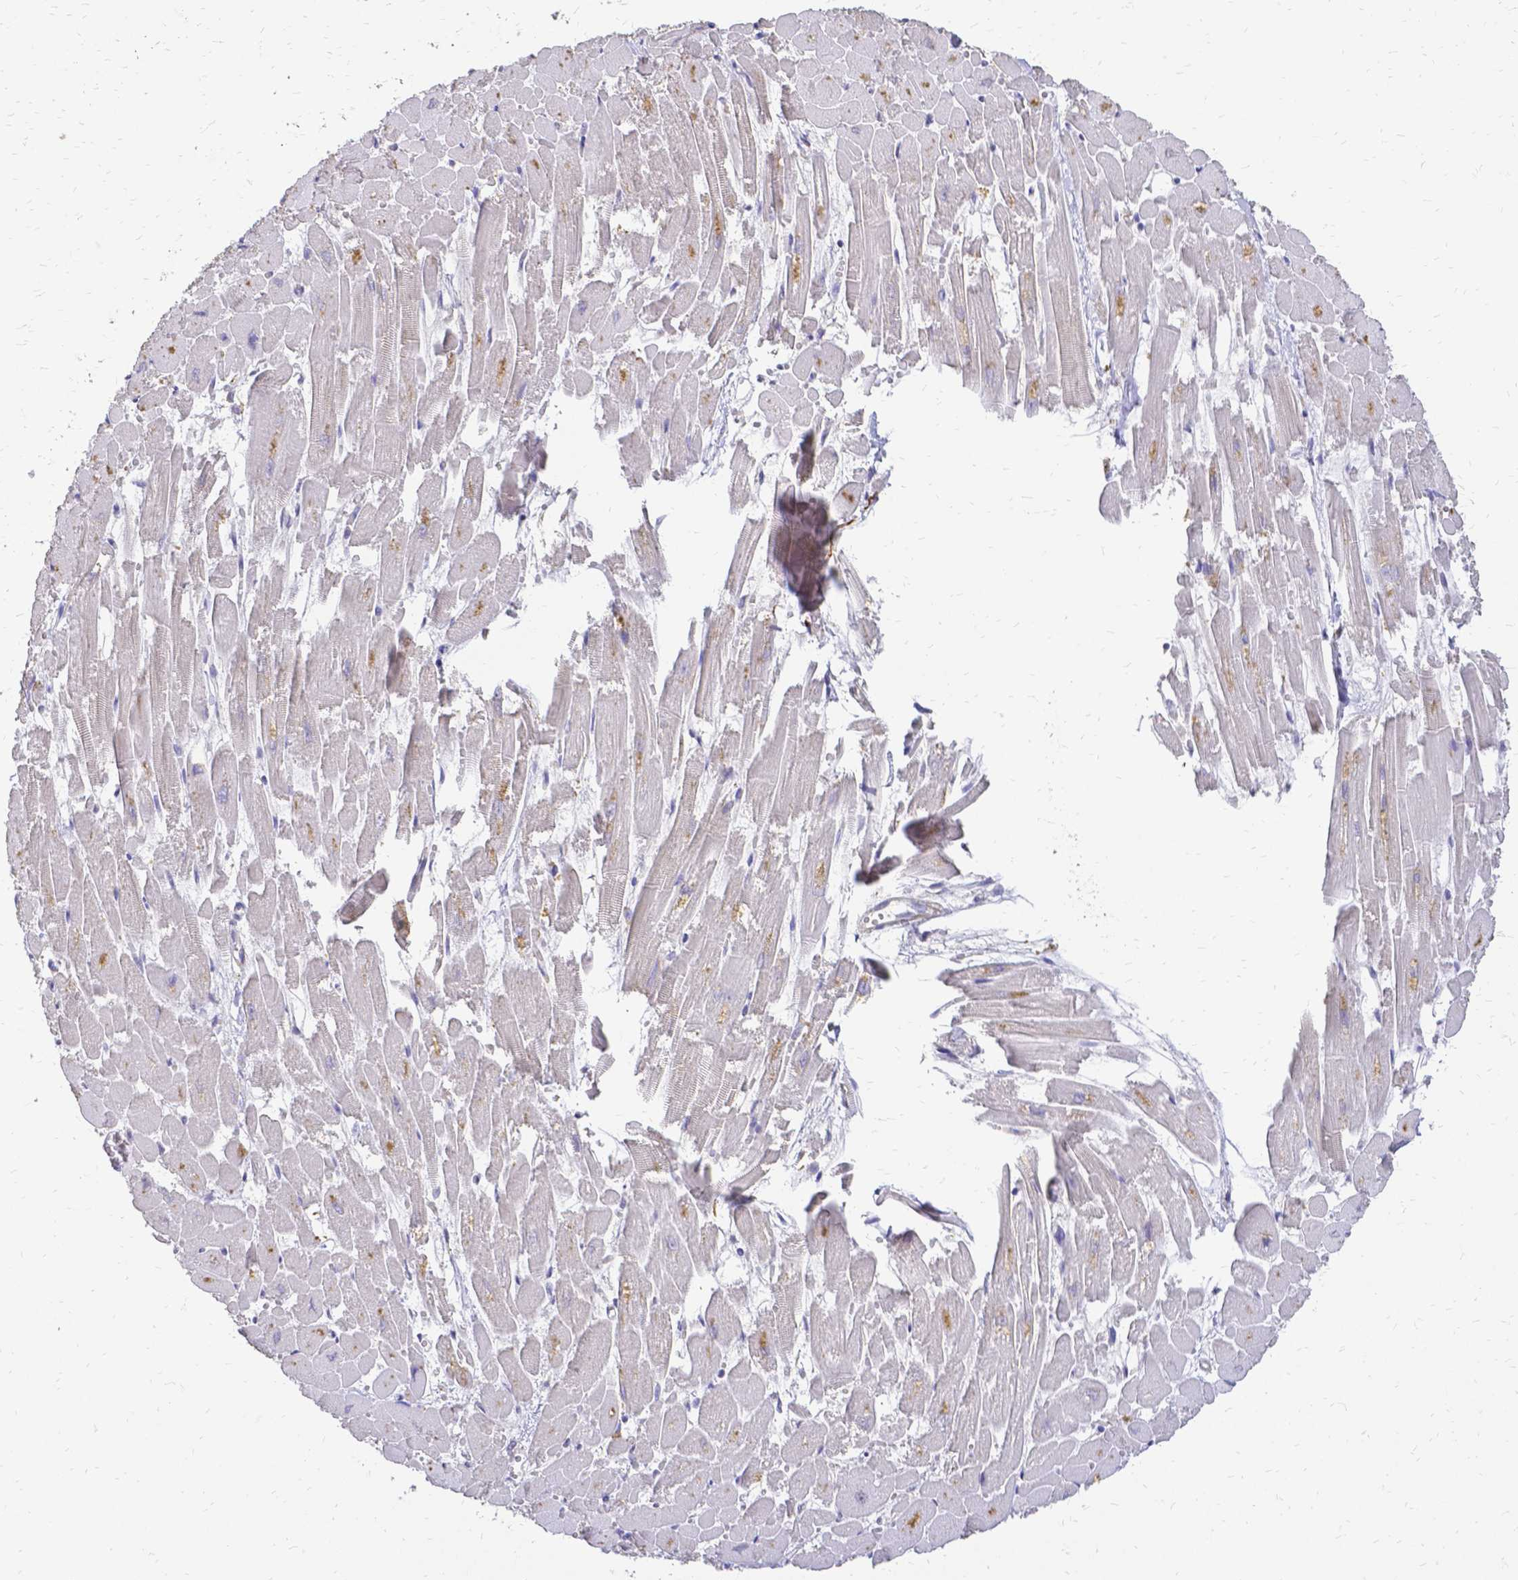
{"staining": {"intensity": "negative", "quantity": "none", "location": "none"}, "tissue": "heart muscle", "cell_type": "Cardiomyocytes", "image_type": "normal", "snomed": [{"axis": "morphology", "description": "Normal tissue, NOS"}, {"axis": "topography", "description": "Heart"}], "caption": "Protein analysis of unremarkable heart muscle reveals no significant staining in cardiomyocytes. (Brightfield microscopy of DAB (3,3'-diaminobenzidine) immunohistochemistry at high magnification).", "gene": "CIB1", "patient": {"sex": "female", "age": 52}}